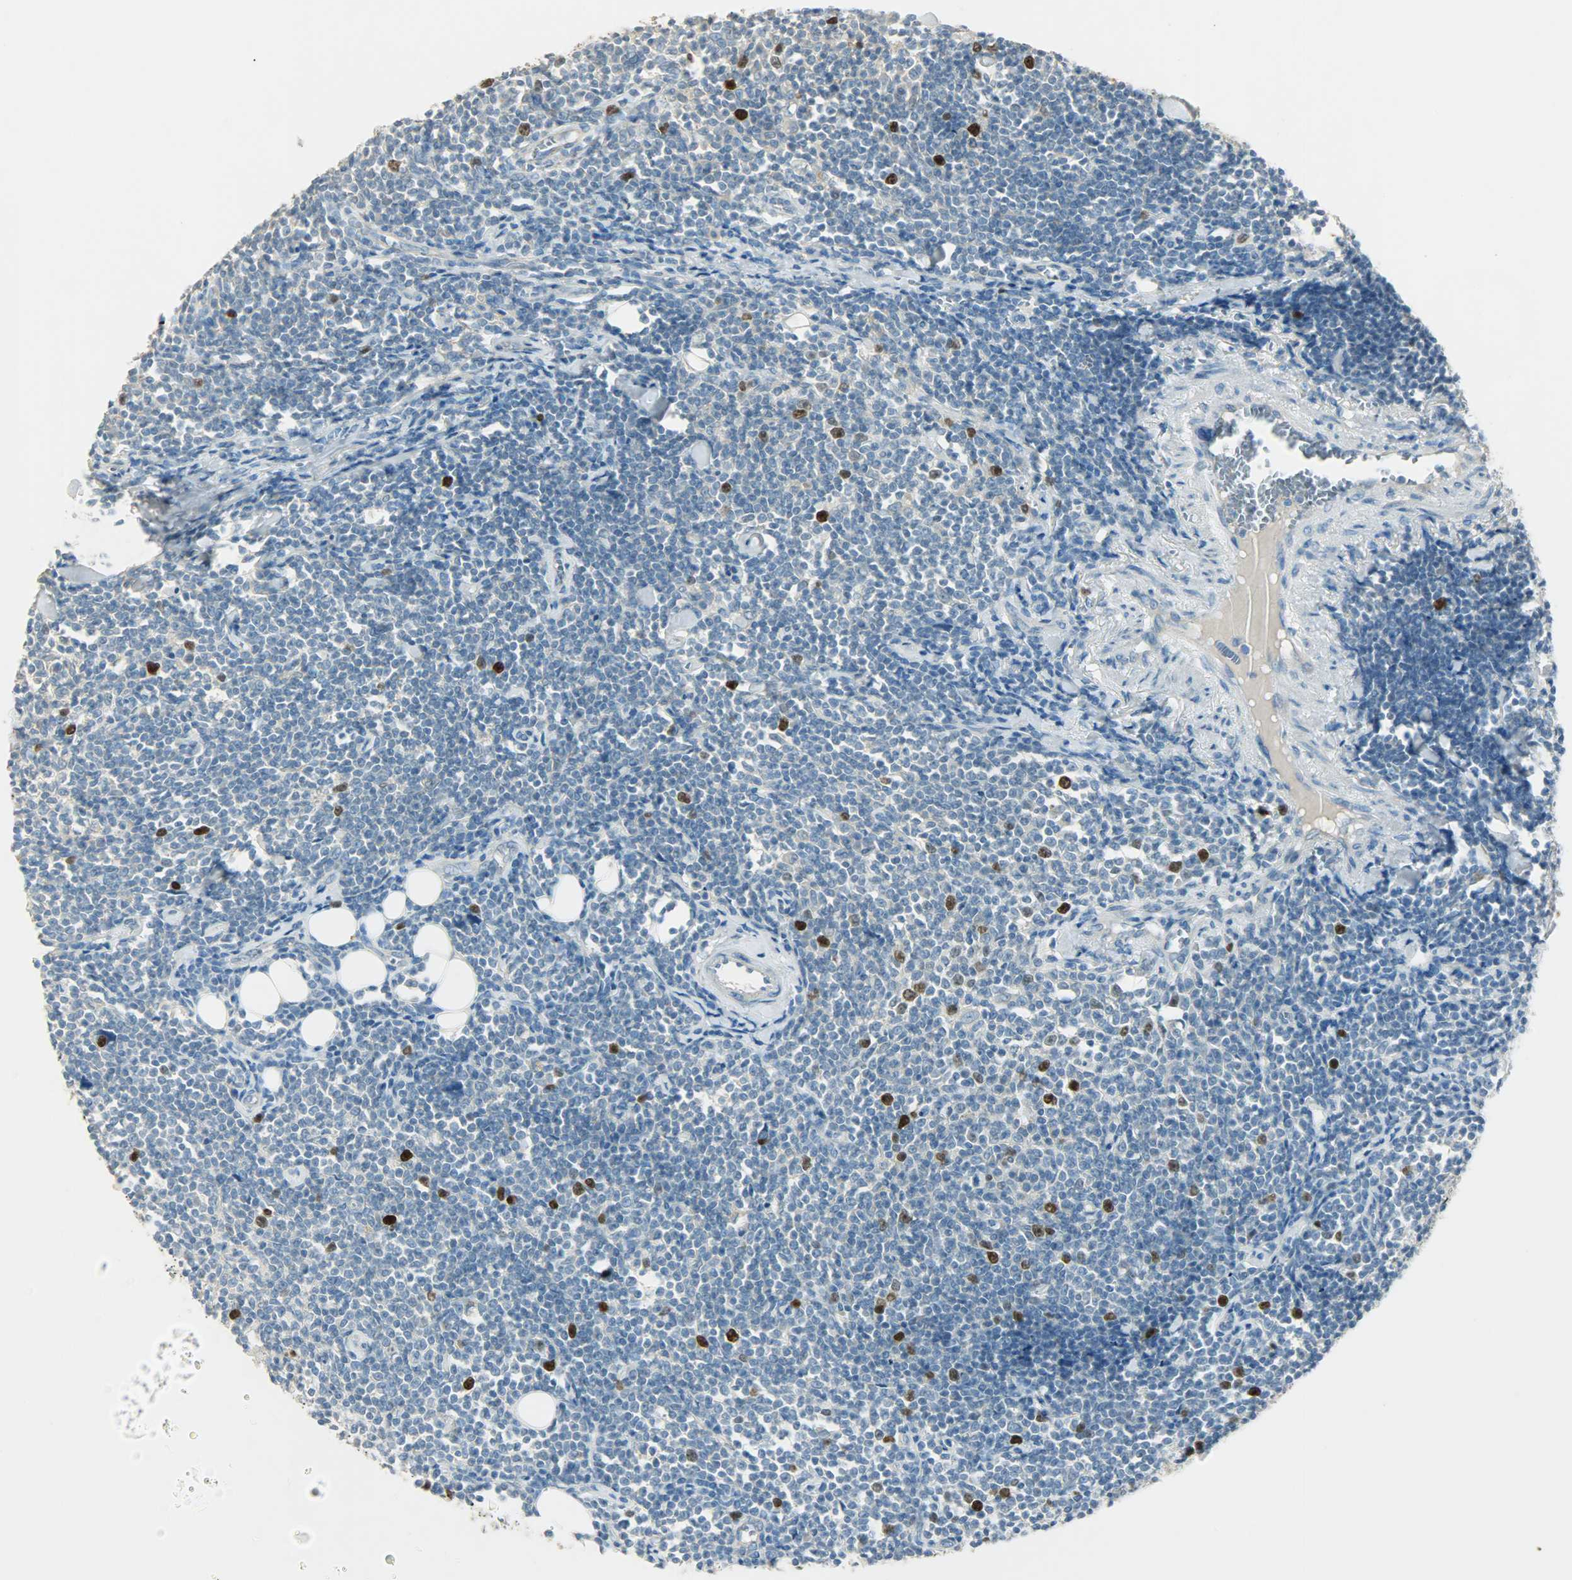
{"staining": {"intensity": "strong", "quantity": "<25%", "location": "nuclear"}, "tissue": "lymphoma", "cell_type": "Tumor cells", "image_type": "cancer", "snomed": [{"axis": "morphology", "description": "Malignant lymphoma, non-Hodgkin's type, Low grade"}, {"axis": "topography", "description": "Soft tissue"}], "caption": "A medium amount of strong nuclear positivity is identified in approximately <25% of tumor cells in malignant lymphoma, non-Hodgkin's type (low-grade) tissue.", "gene": "TPX2", "patient": {"sex": "male", "age": 92}}